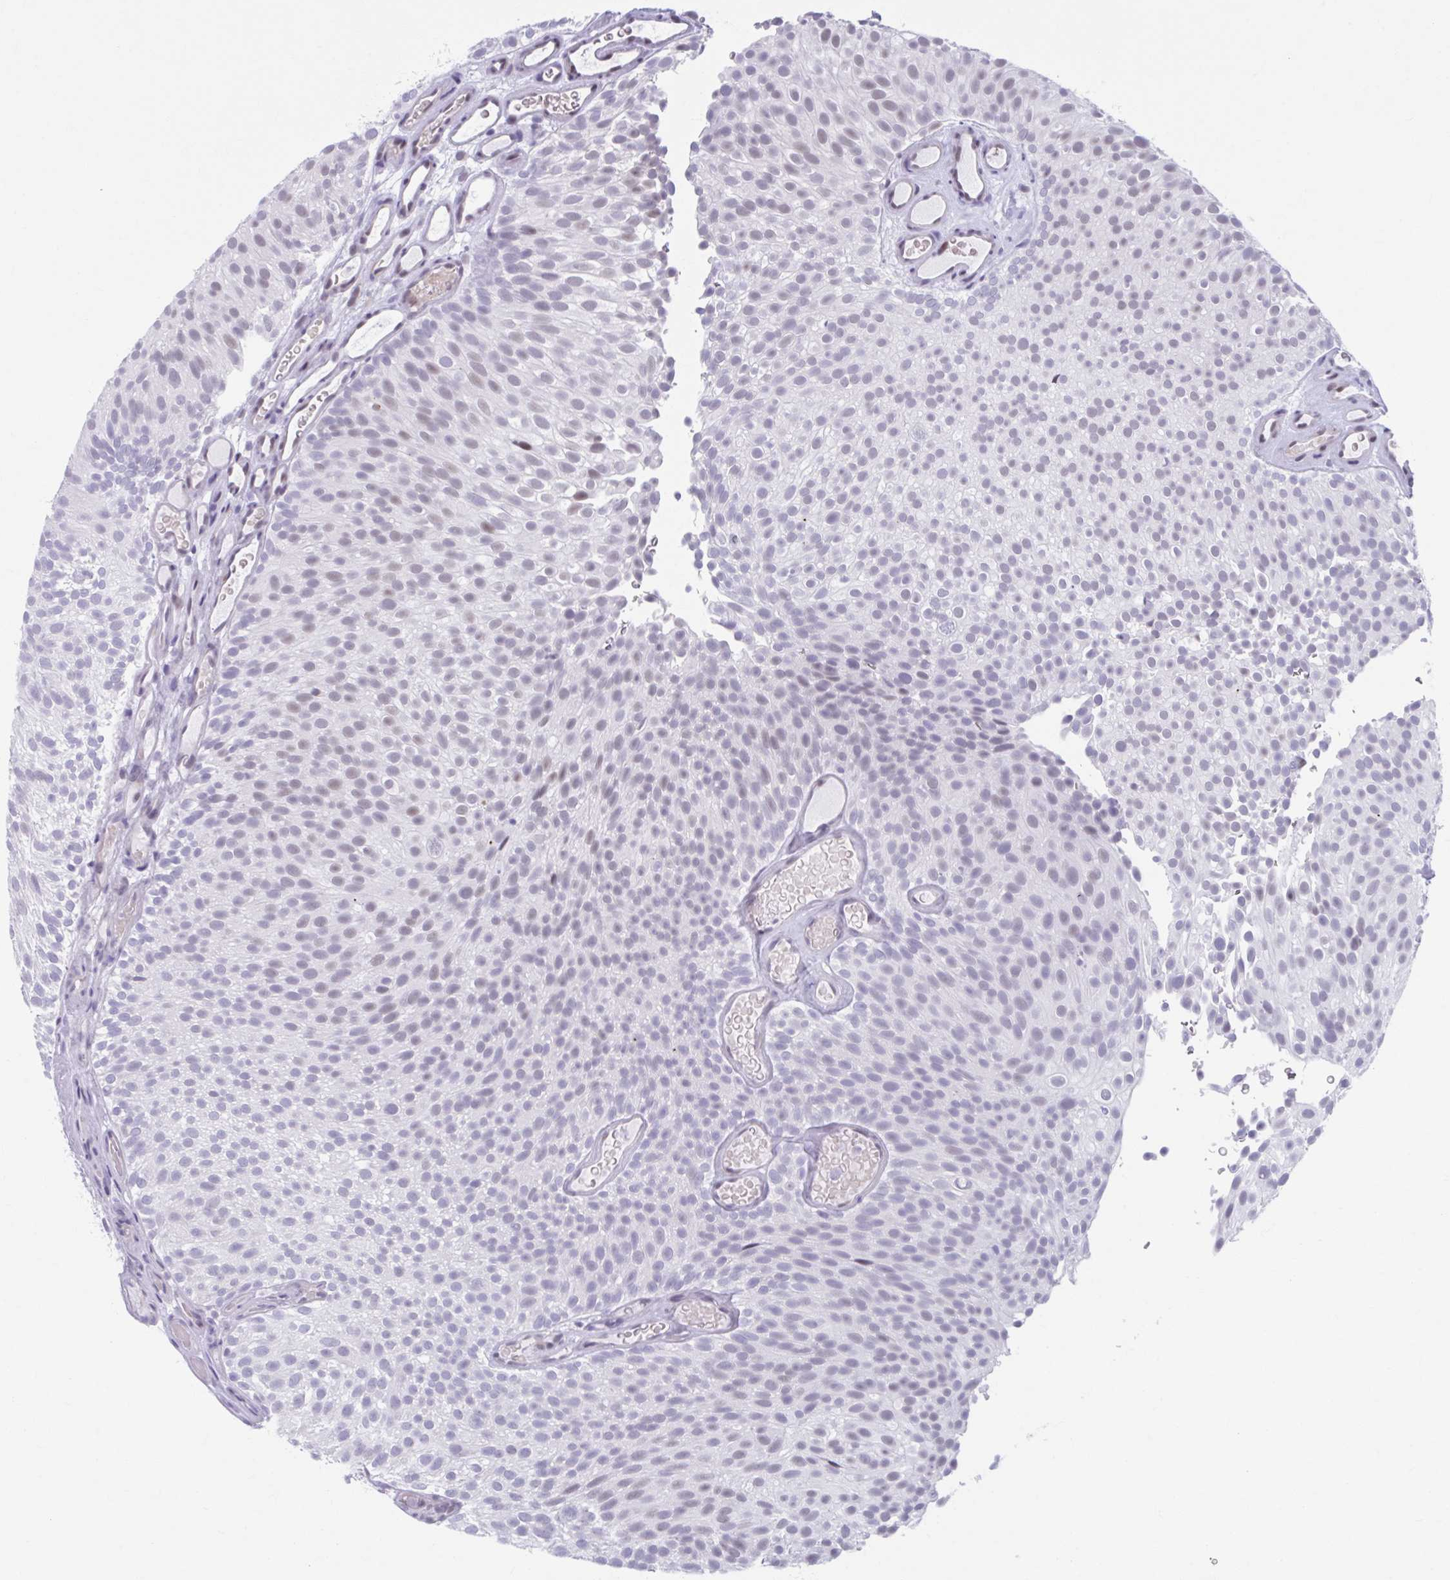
{"staining": {"intensity": "weak", "quantity": ">75%", "location": "nuclear"}, "tissue": "urothelial cancer", "cell_type": "Tumor cells", "image_type": "cancer", "snomed": [{"axis": "morphology", "description": "Urothelial carcinoma, Low grade"}, {"axis": "topography", "description": "Urinary bladder"}], "caption": "Immunohistochemical staining of urothelial carcinoma (low-grade) reveals weak nuclear protein positivity in about >75% of tumor cells. The staining was performed using DAB (3,3'-diaminobenzidine), with brown indicating positive protein expression. Nuclei are stained blue with hematoxylin.", "gene": "CCDC105", "patient": {"sex": "male", "age": 78}}